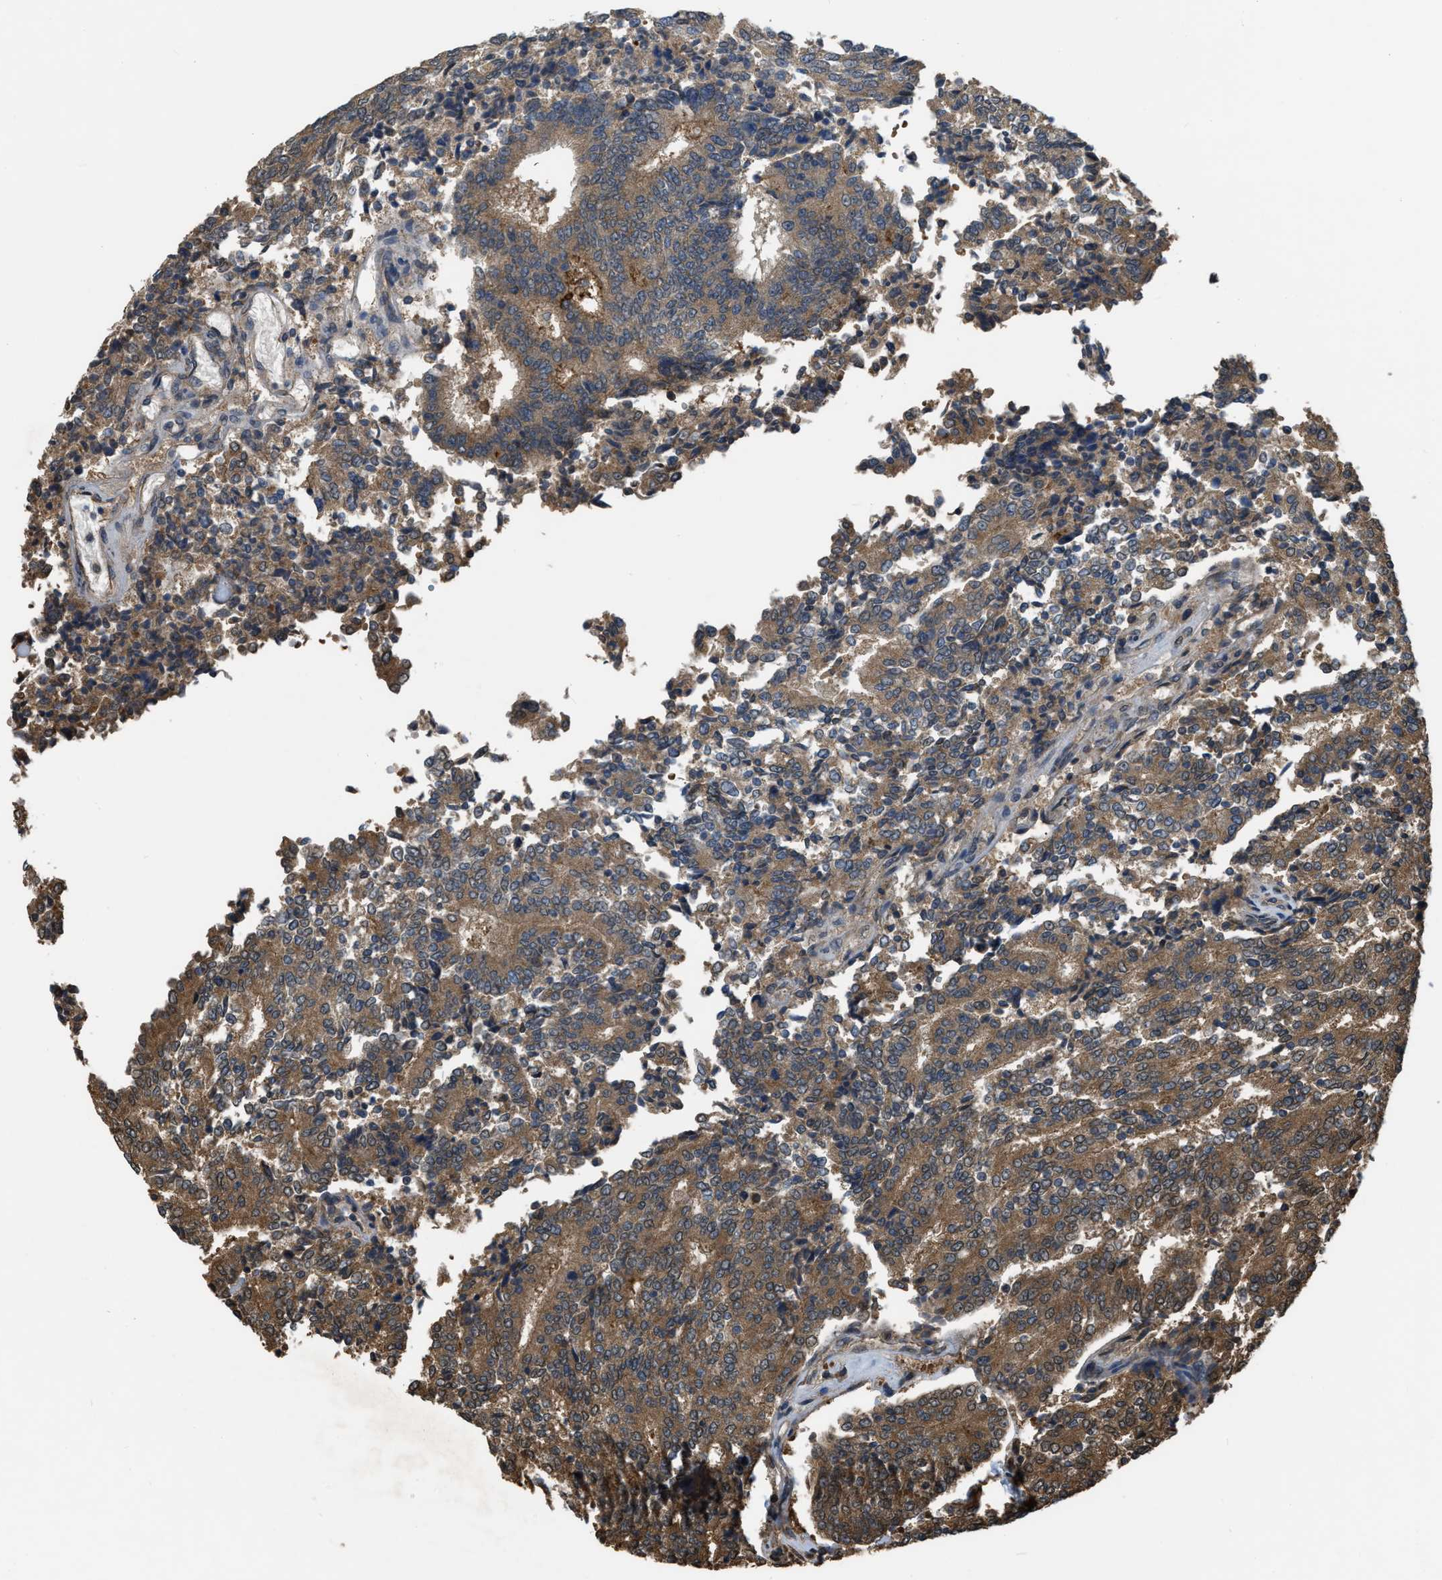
{"staining": {"intensity": "moderate", "quantity": ">75%", "location": "cytoplasmic/membranous"}, "tissue": "prostate cancer", "cell_type": "Tumor cells", "image_type": "cancer", "snomed": [{"axis": "morphology", "description": "Normal tissue, NOS"}, {"axis": "morphology", "description": "Adenocarcinoma, High grade"}, {"axis": "topography", "description": "Prostate"}, {"axis": "topography", "description": "Seminal veicle"}], "caption": "Protein staining of prostate cancer tissue displays moderate cytoplasmic/membranous staining in approximately >75% of tumor cells. (DAB (3,3'-diaminobenzidine) = brown stain, brightfield microscopy at high magnification).", "gene": "BCL7C", "patient": {"sex": "male", "age": 55}}